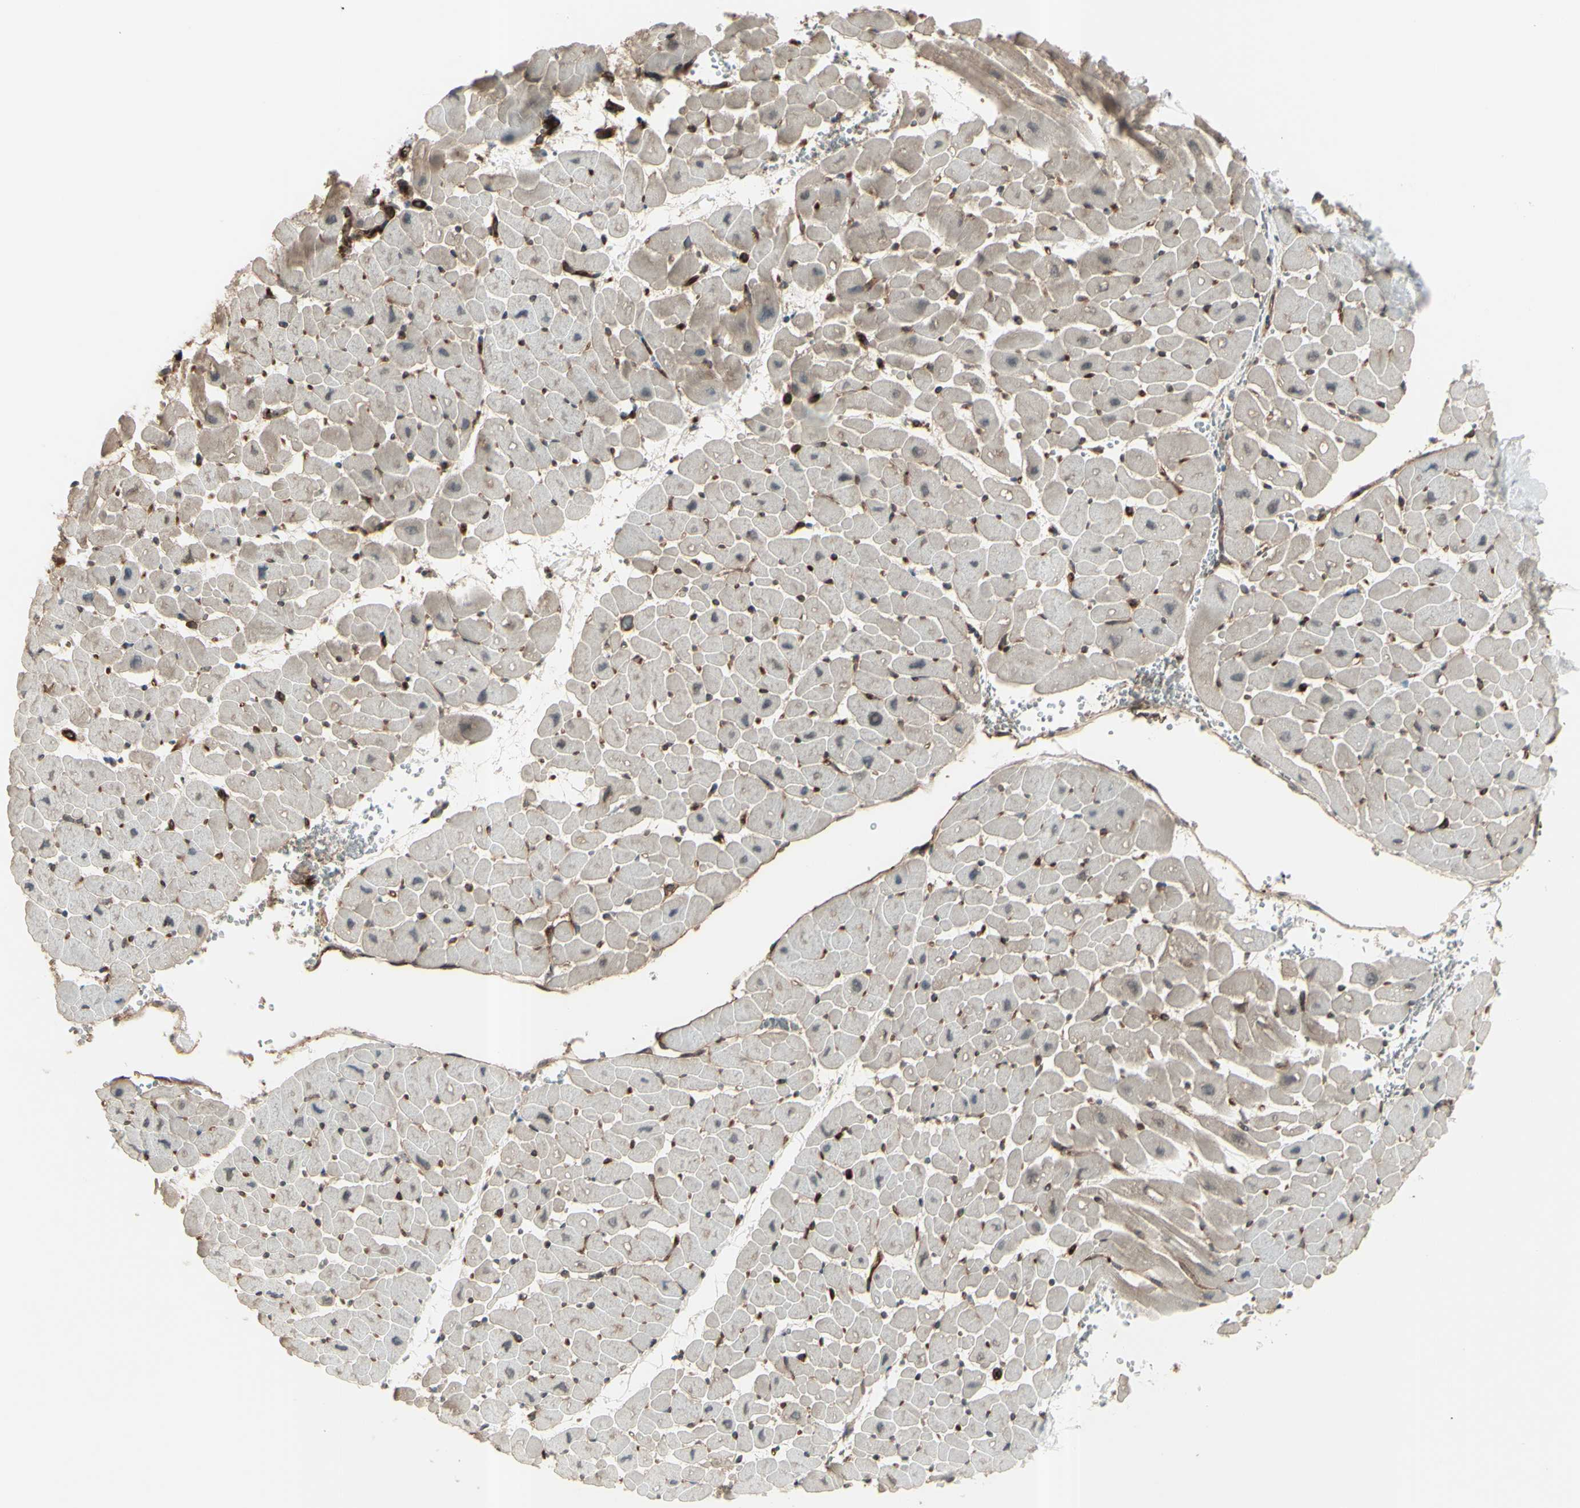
{"staining": {"intensity": "weak", "quantity": "25%-75%", "location": "cytoplasmic/membranous"}, "tissue": "heart muscle", "cell_type": "Cardiomyocytes", "image_type": "normal", "snomed": [{"axis": "morphology", "description": "Normal tissue, NOS"}, {"axis": "topography", "description": "Heart"}], "caption": "A brown stain highlights weak cytoplasmic/membranous staining of a protein in cardiomyocytes of benign human heart muscle. The protein of interest is stained brown, and the nuclei are stained in blue (DAB (3,3'-diaminobenzidine) IHC with brightfield microscopy, high magnification).", "gene": "FXYD5", "patient": {"sex": "male", "age": 45}}